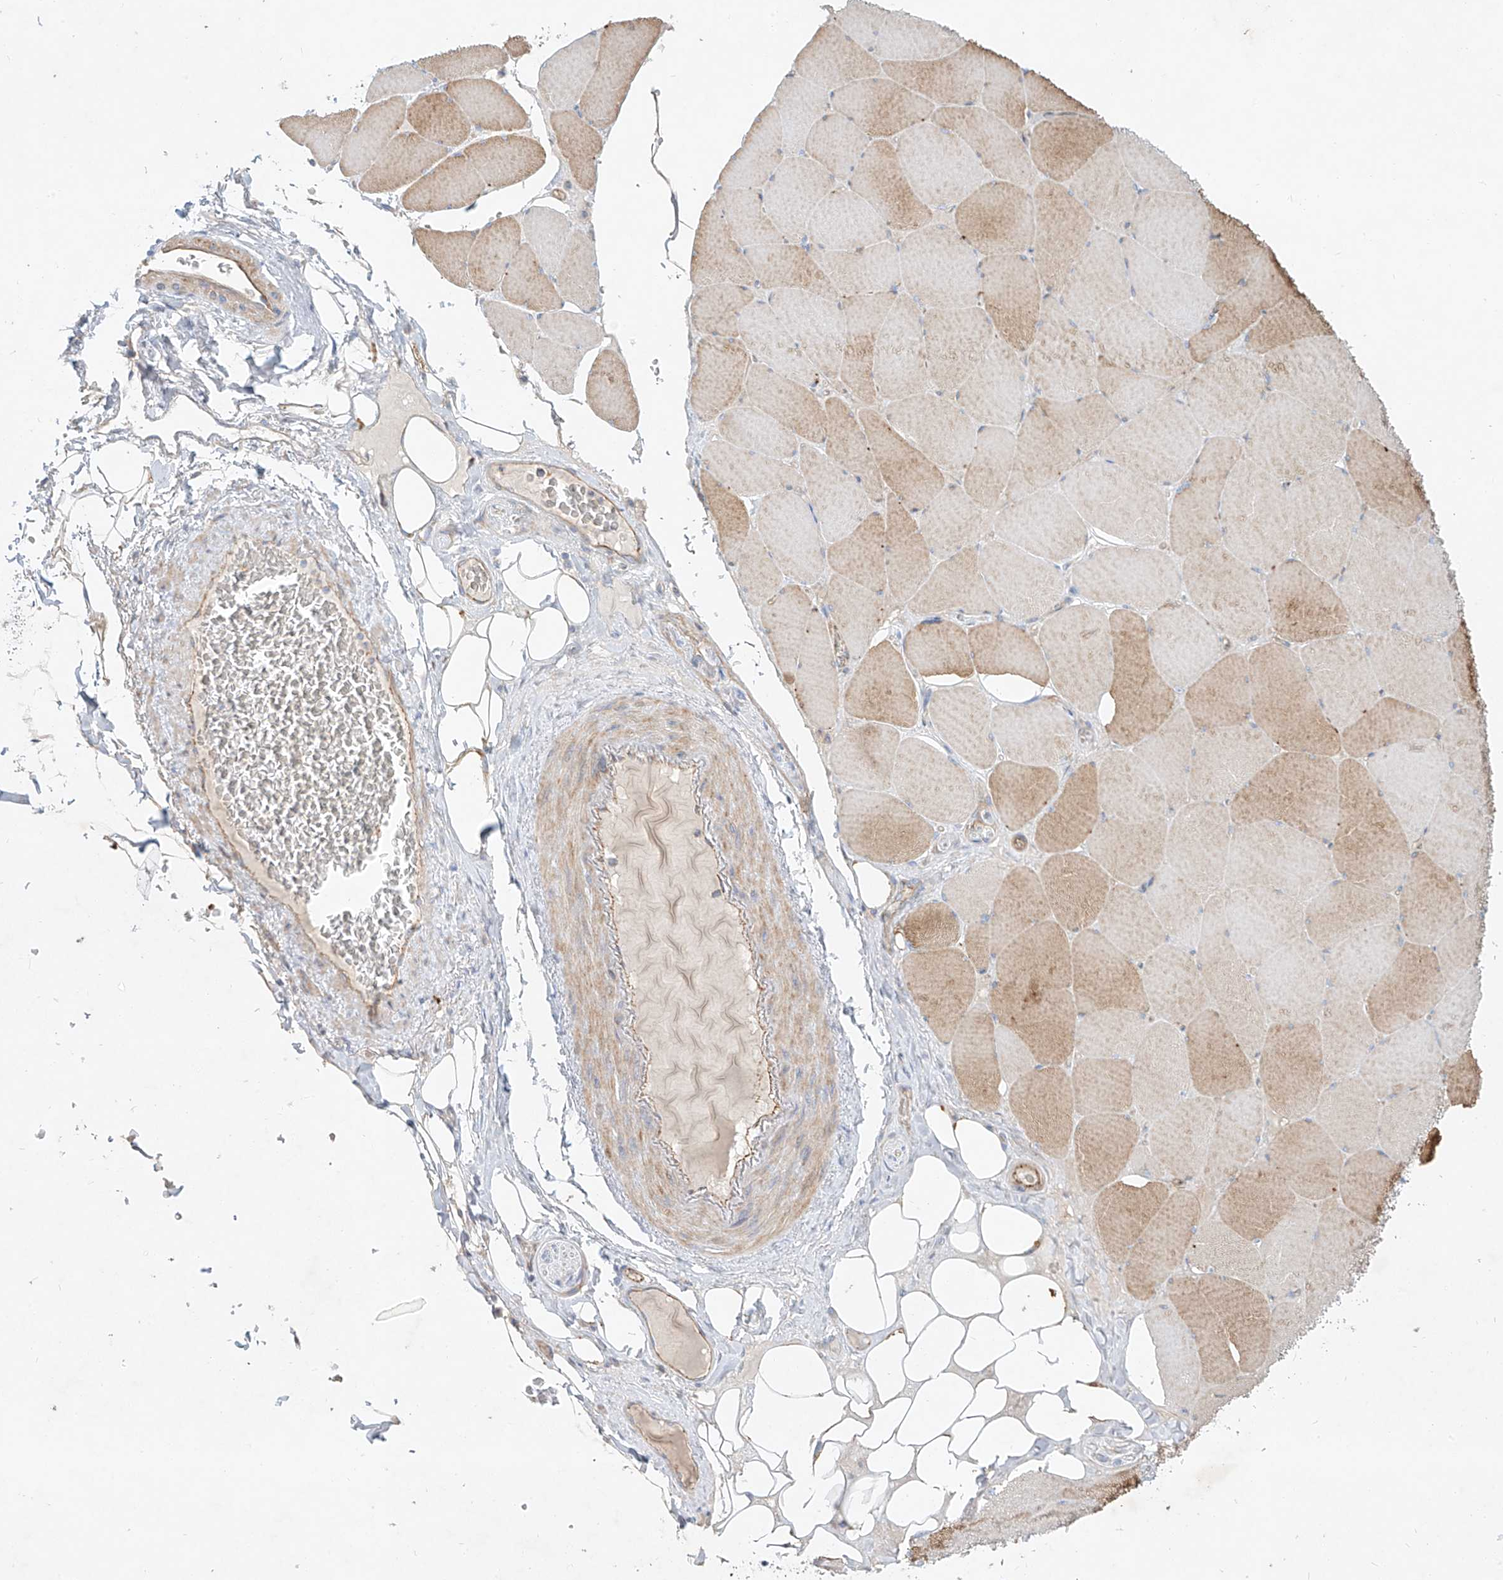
{"staining": {"intensity": "moderate", "quantity": "25%-75%", "location": "cytoplasmic/membranous"}, "tissue": "skeletal muscle", "cell_type": "Myocytes", "image_type": "normal", "snomed": [{"axis": "morphology", "description": "Normal tissue, NOS"}, {"axis": "topography", "description": "Skeletal muscle"}, {"axis": "topography", "description": "Head-Neck"}], "caption": "DAB (3,3'-diaminobenzidine) immunohistochemical staining of benign human skeletal muscle exhibits moderate cytoplasmic/membranous protein positivity in about 25%-75% of myocytes.", "gene": "AJM1", "patient": {"sex": "male", "age": 66}}